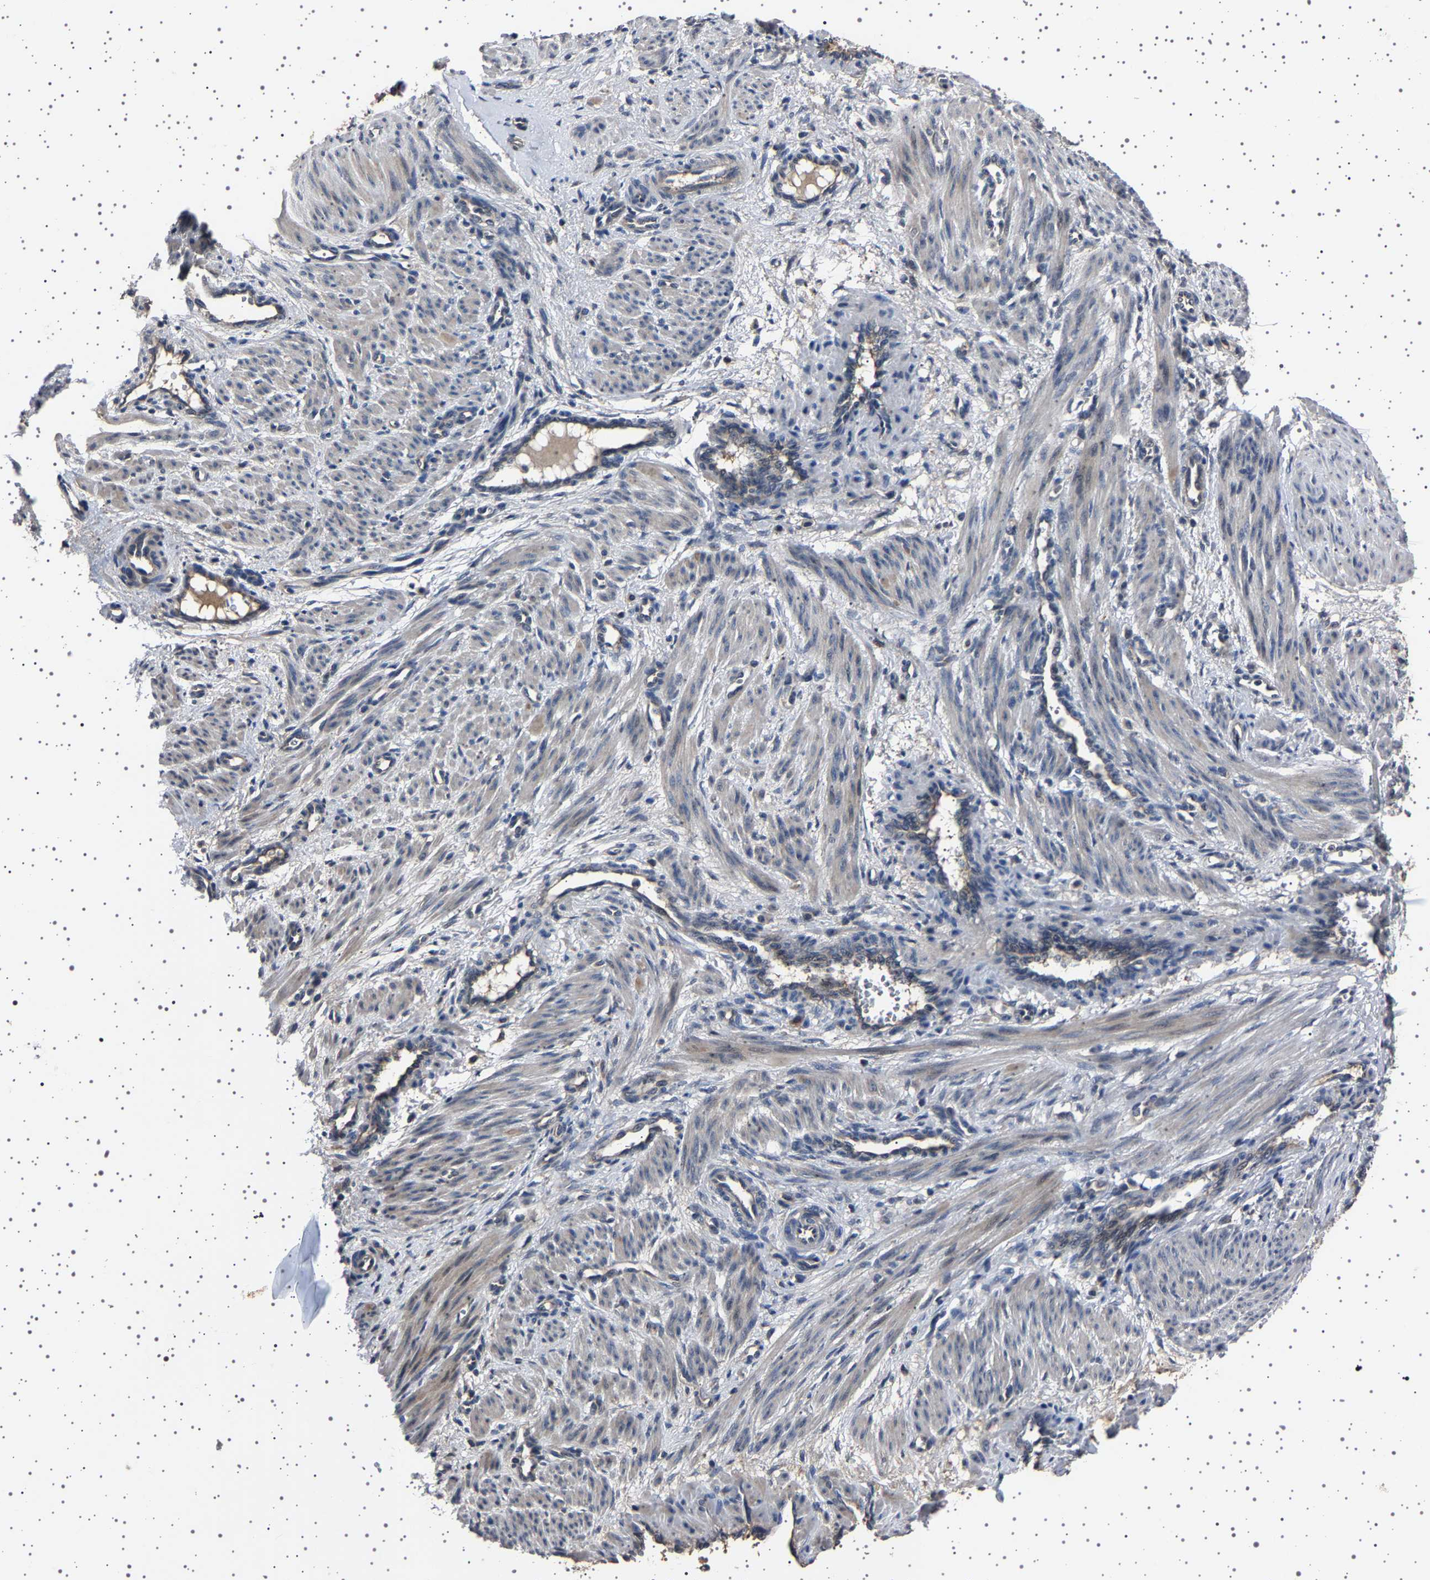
{"staining": {"intensity": "weak", "quantity": "<25%", "location": "cytoplasmic/membranous"}, "tissue": "smooth muscle", "cell_type": "Smooth muscle cells", "image_type": "normal", "snomed": [{"axis": "morphology", "description": "Normal tissue, NOS"}, {"axis": "topography", "description": "Endometrium"}], "caption": "A micrograph of human smooth muscle is negative for staining in smooth muscle cells. (Brightfield microscopy of DAB immunohistochemistry at high magnification).", "gene": "NCKAP1", "patient": {"sex": "female", "age": 33}}